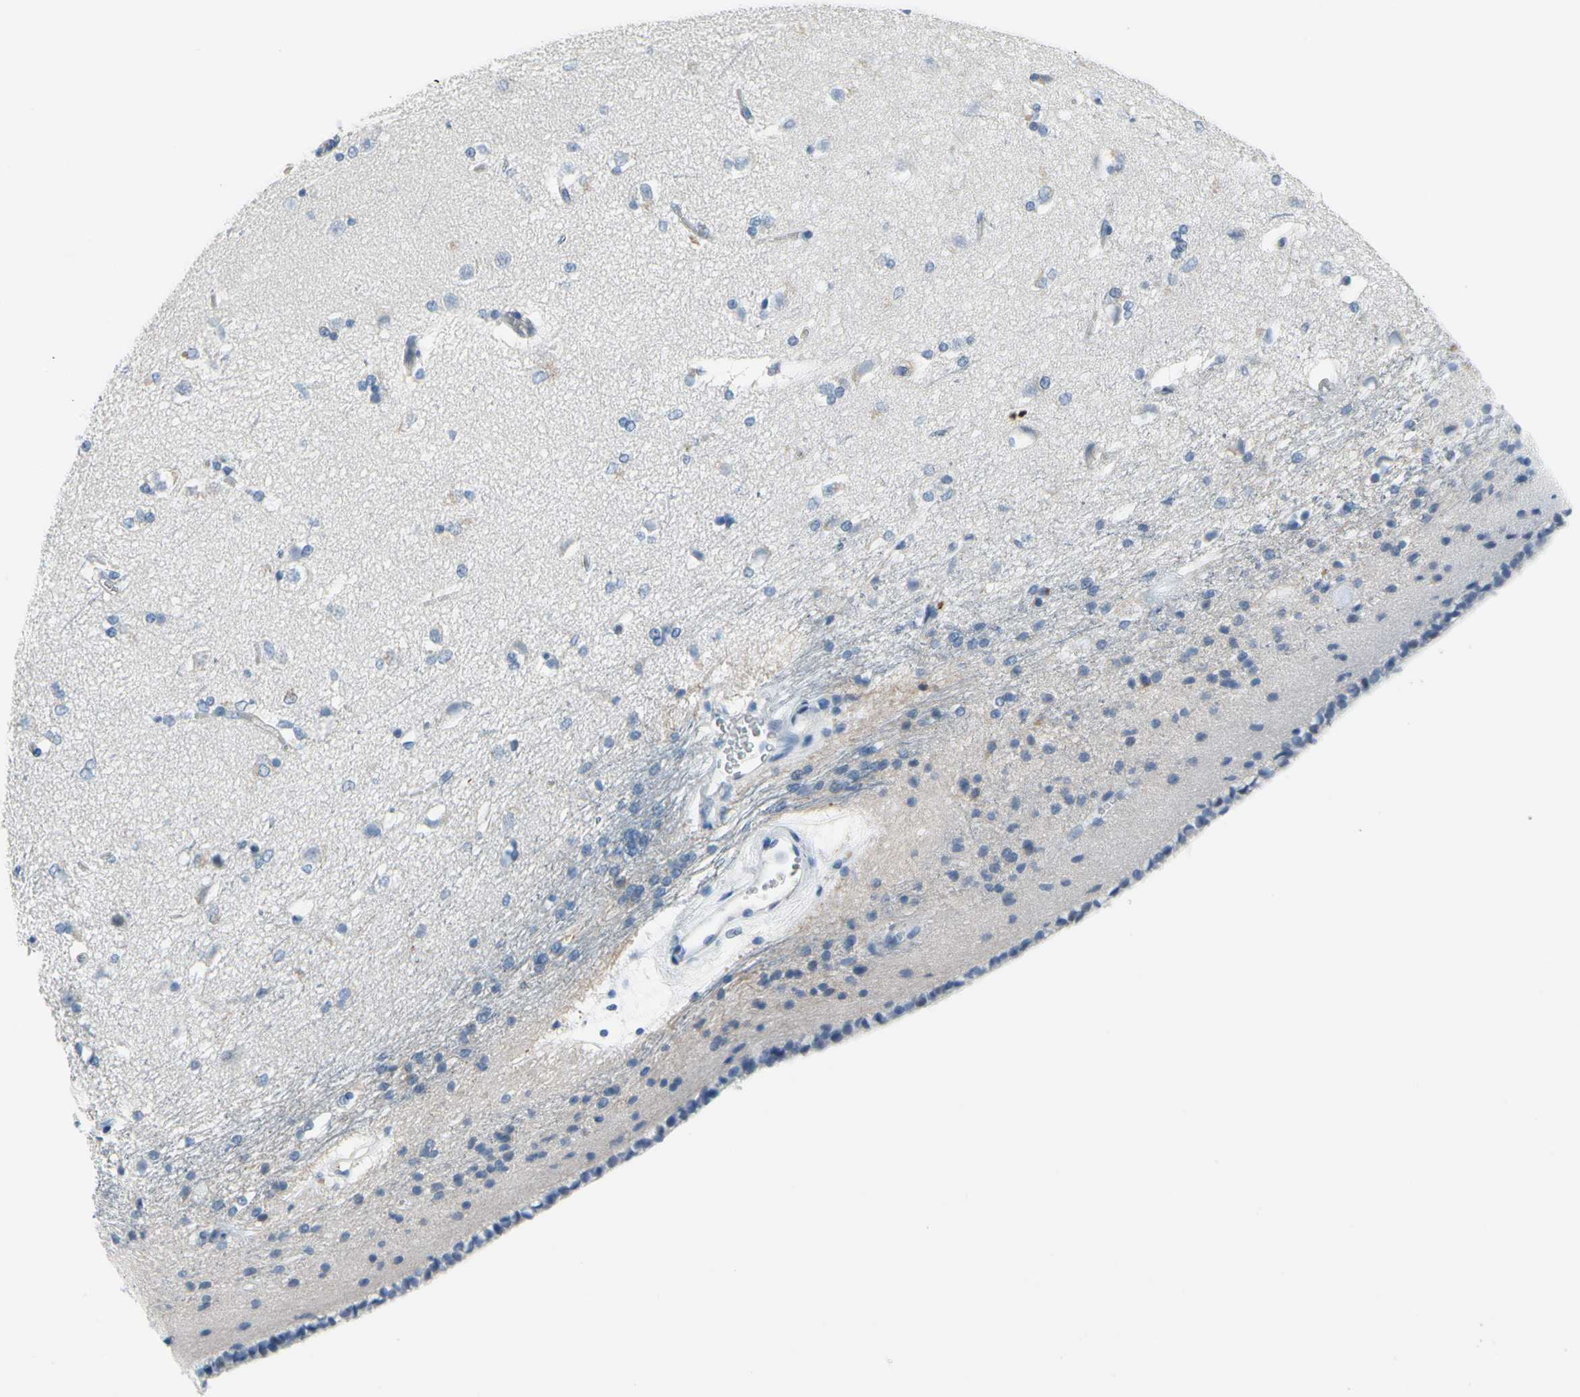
{"staining": {"intensity": "negative", "quantity": "none", "location": "none"}, "tissue": "caudate", "cell_type": "Glial cells", "image_type": "normal", "snomed": [{"axis": "morphology", "description": "Normal tissue, NOS"}, {"axis": "topography", "description": "Lateral ventricle wall"}], "caption": "Micrograph shows no protein staining in glial cells of benign caudate. (DAB (3,3'-diaminobenzidine) immunohistochemistry visualized using brightfield microscopy, high magnification).", "gene": "MUC5B", "patient": {"sex": "female", "age": 19}}